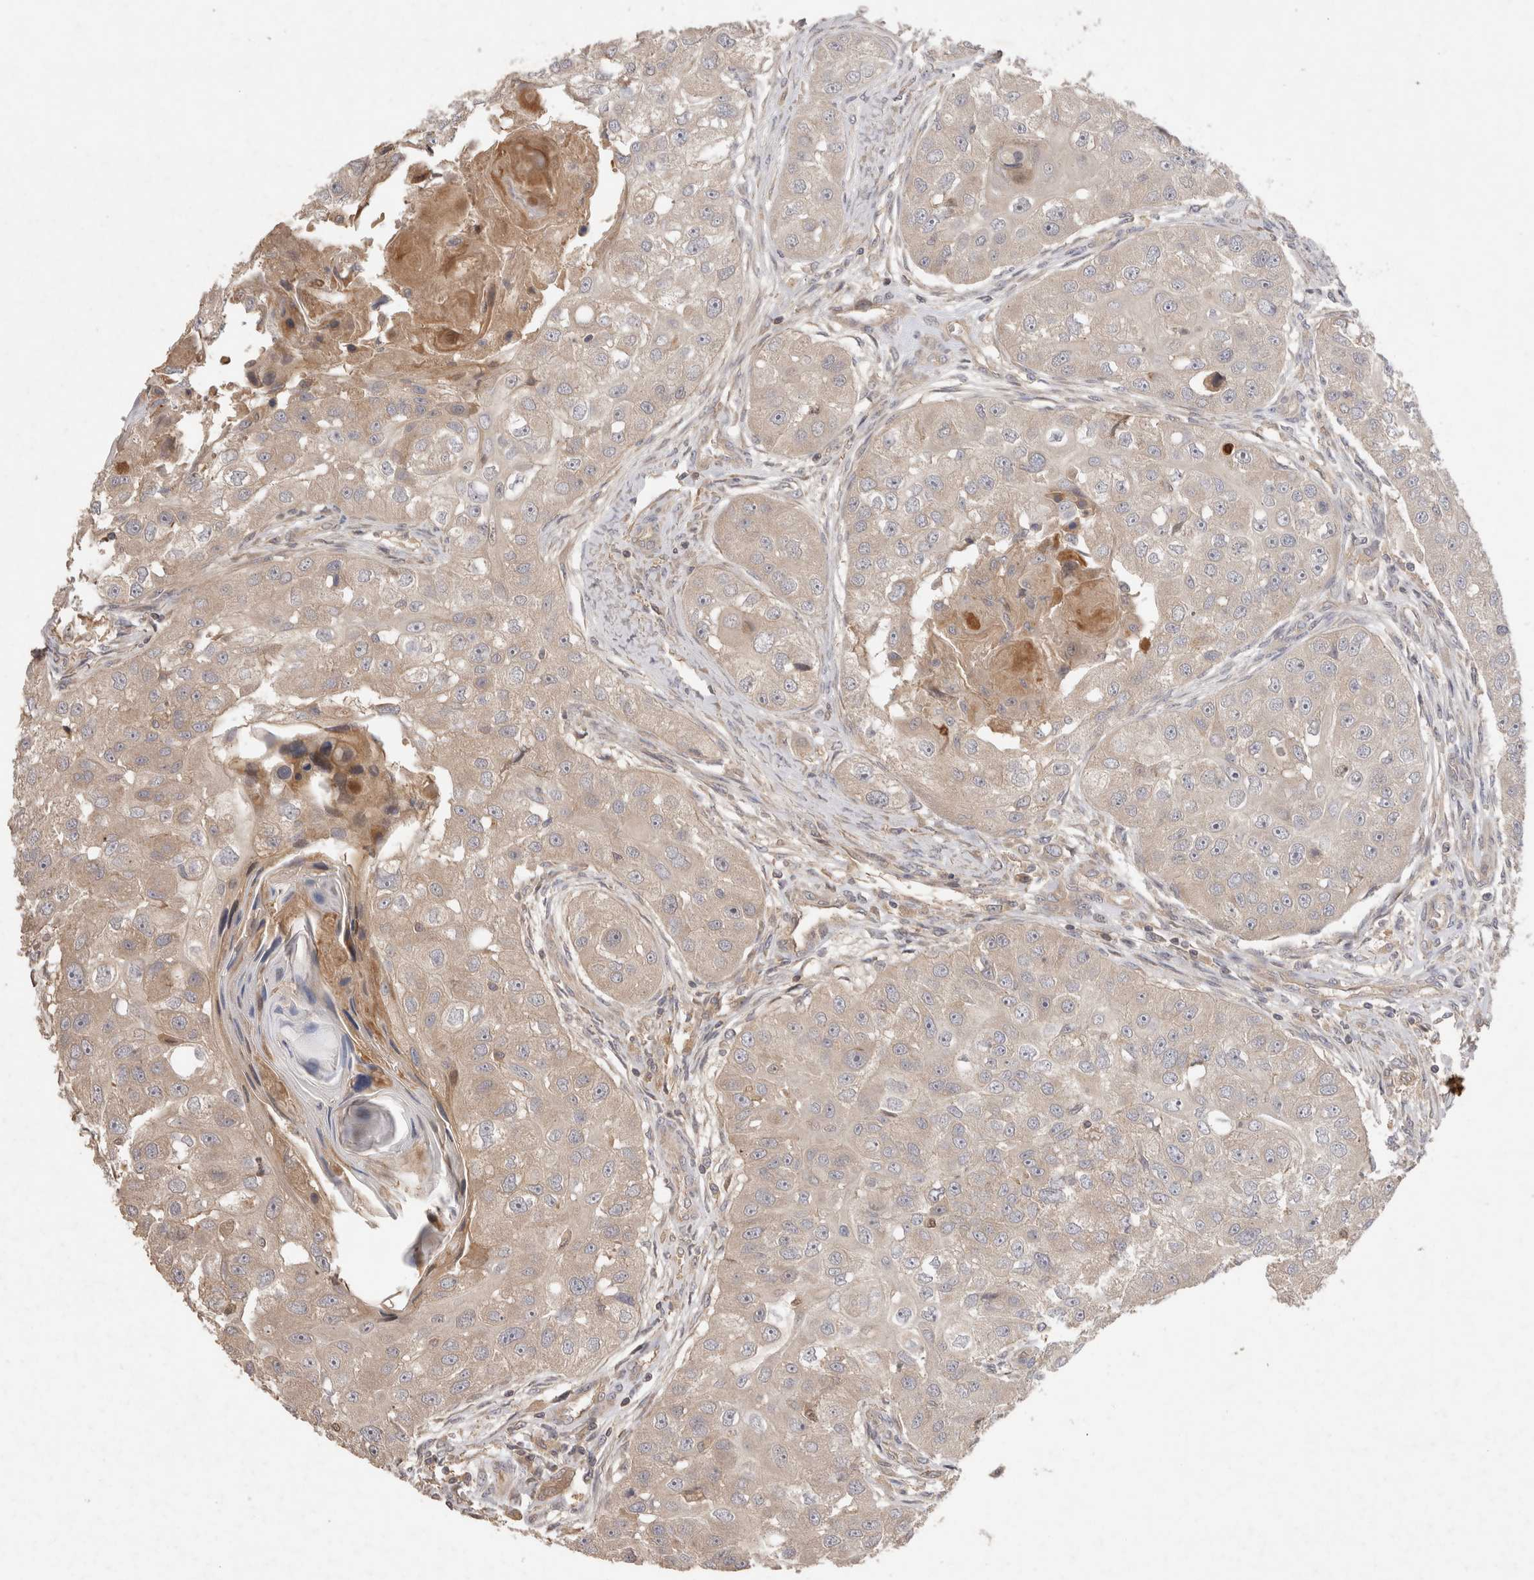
{"staining": {"intensity": "negative", "quantity": "none", "location": "none"}, "tissue": "head and neck cancer", "cell_type": "Tumor cells", "image_type": "cancer", "snomed": [{"axis": "morphology", "description": "Normal tissue, NOS"}, {"axis": "morphology", "description": "Squamous cell carcinoma, NOS"}, {"axis": "topography", "description": "Skeletal muscle"}, {"axis": "topography", "description": "Head-Neck"}], "caption": "This is an IHC photomicrograph of human head and neck squamous cell carcinoma. There is no staining in tumor cells.", "gene": "PPP1R42", "patient": {"sex": "male", "age": 51}}